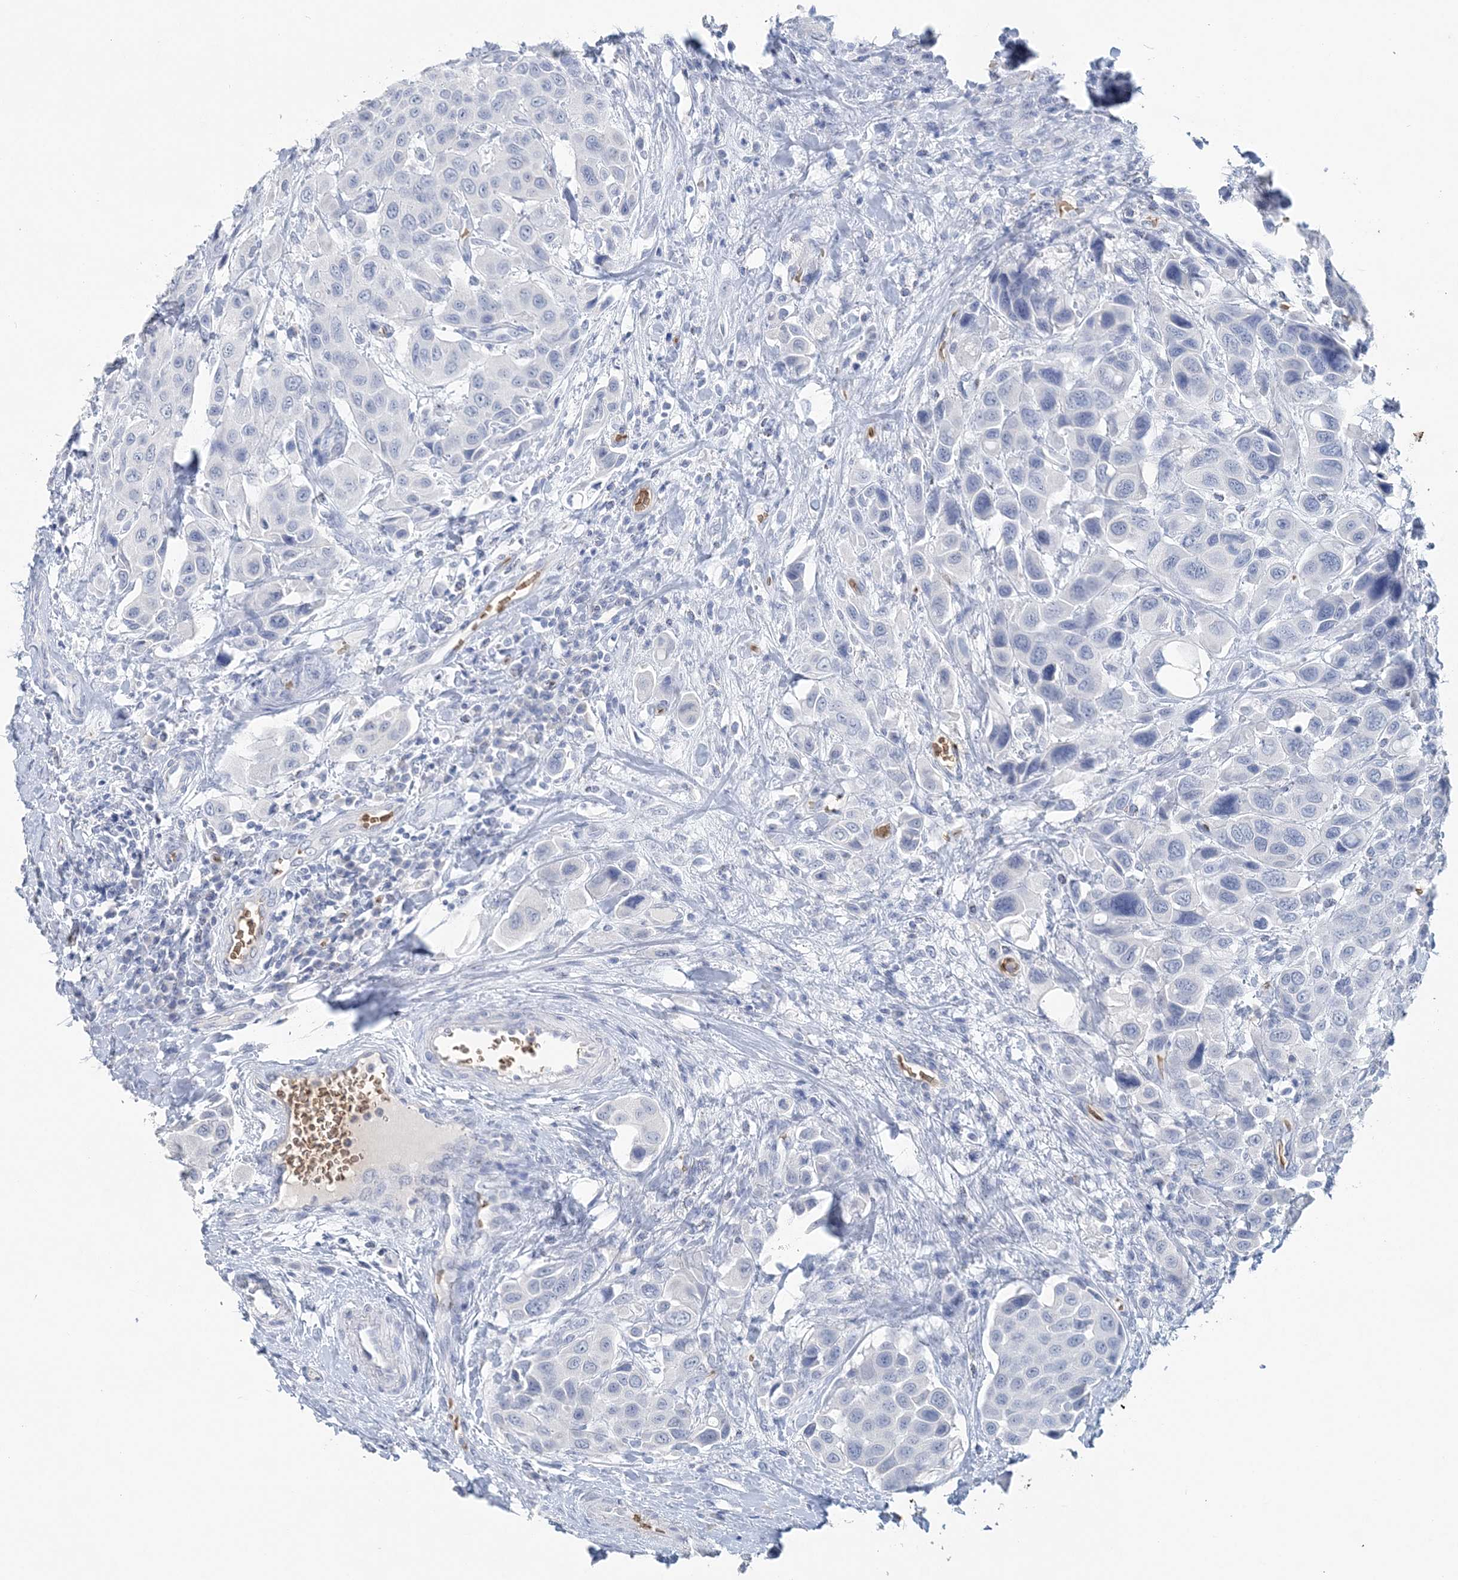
{"staining": {"intensity": "negative", "quantity": "none", "location": "none"}, "tissue": "urothelial cancer", "cell_type": "Tumor cells", "image_type": "cancer", "snomed": [{"axis": "morphology", "description": "Urothelial carcinoma, High grade"}, {"axis": "topography", "description": "Urinary bladder"}], "caption": "An immunohistochemistry histopathology image of high-grade urothelial carcinoma is shown. There is no staining in tumor cells of high-grade urothelial carcinoma.", "gene": "HBD", "patient": {"sex": "male", "age": 50}}